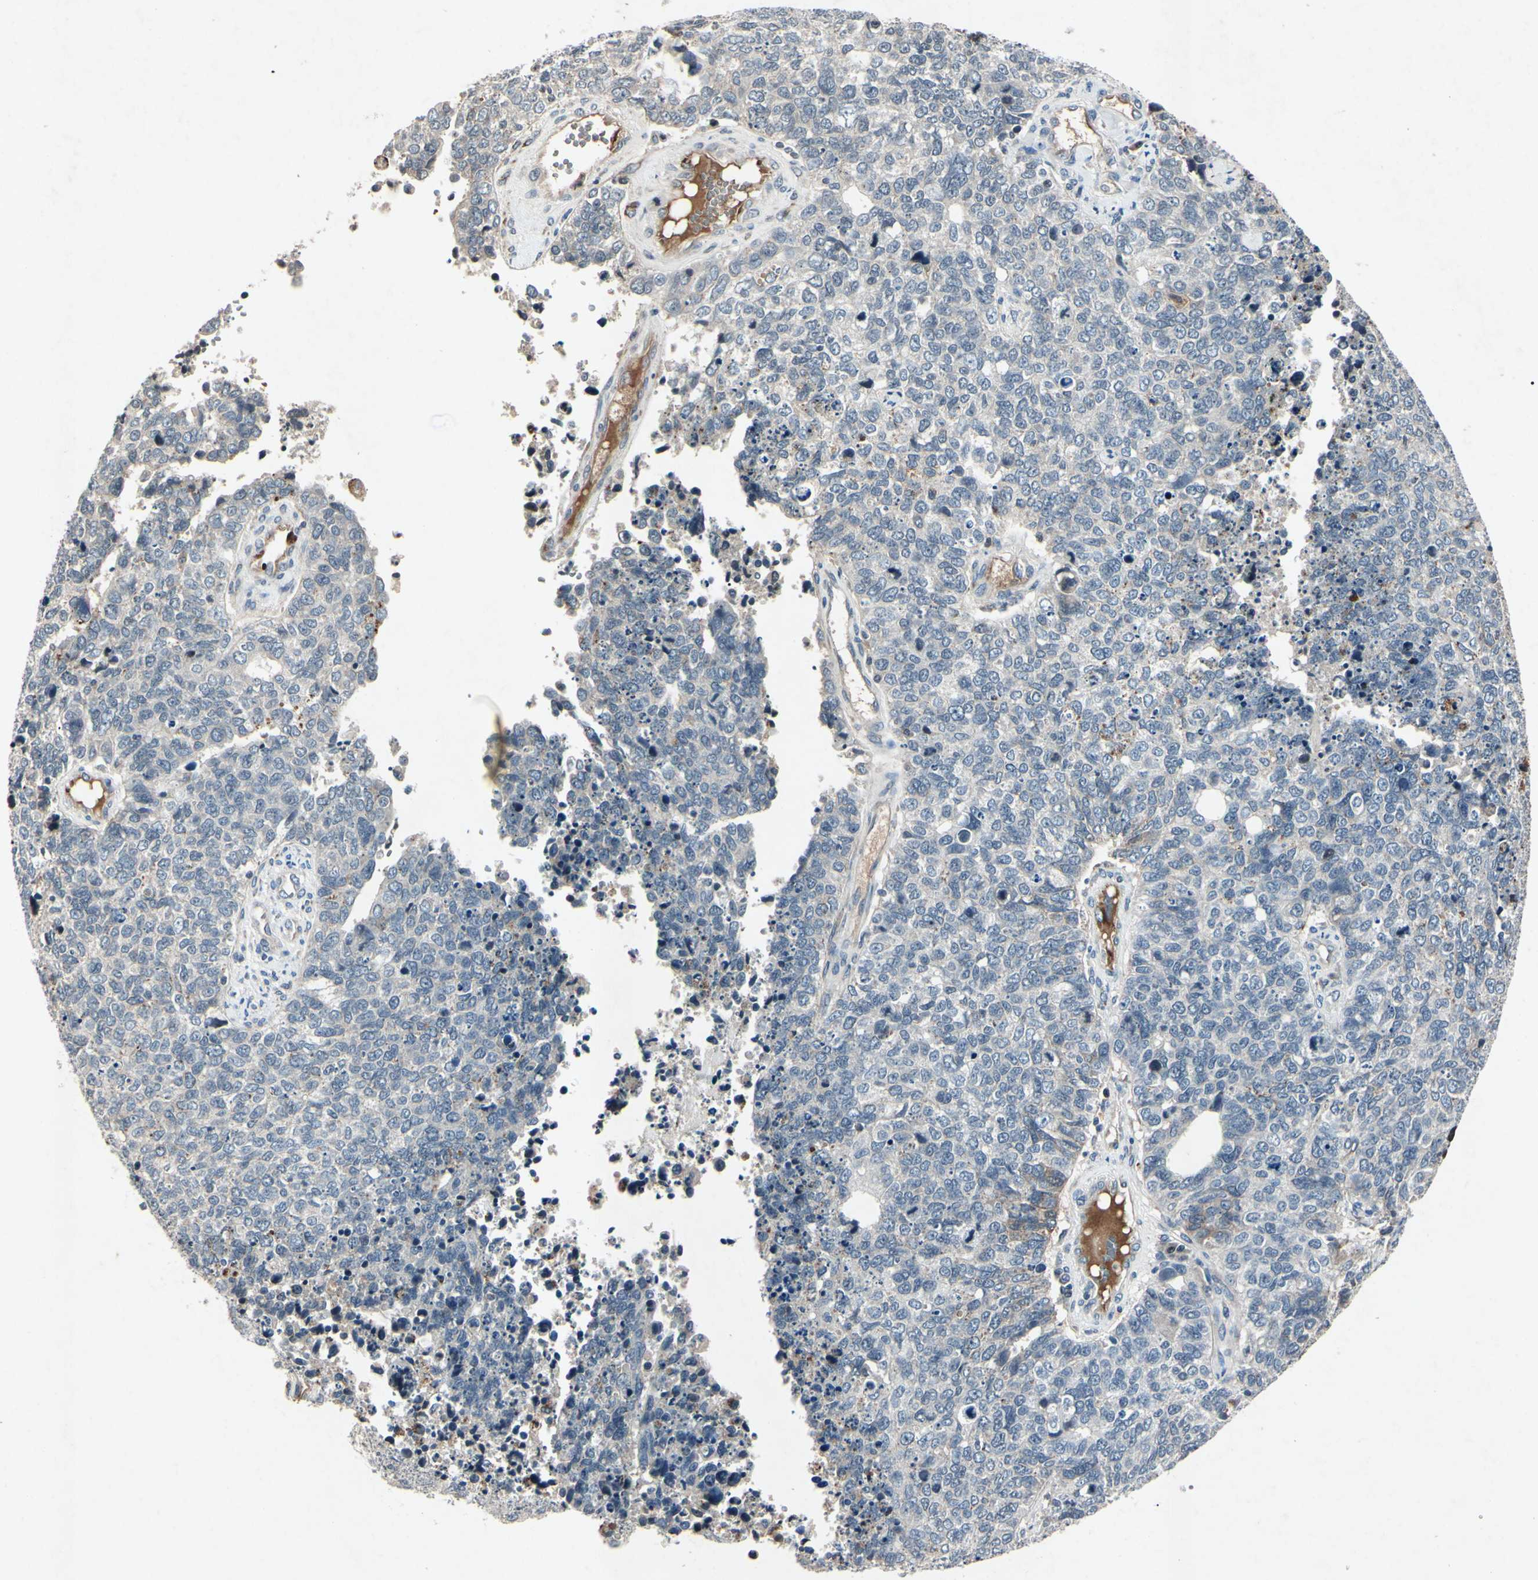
{"staining": {"intensity": "negative", "quantity": "none", "location": "none"}, "tissue": "cervical cancer", "cell_type": "Tumor cells", "image_type": "cancer", "snomed": [{"axis": "morphology", "description": "Squamous cell carcinoma, NOS"}, {"axis": "topography", "description": "Cervix"}], "caption": "An immunohistochemistry photomicrograph of cervical squamous cell carcinoma is shown. There is no staining in tumor cells of cervical squamous cell carcinoma.", "gene": "AEBP1", "patient": {"sex": "female", "age": 63}}